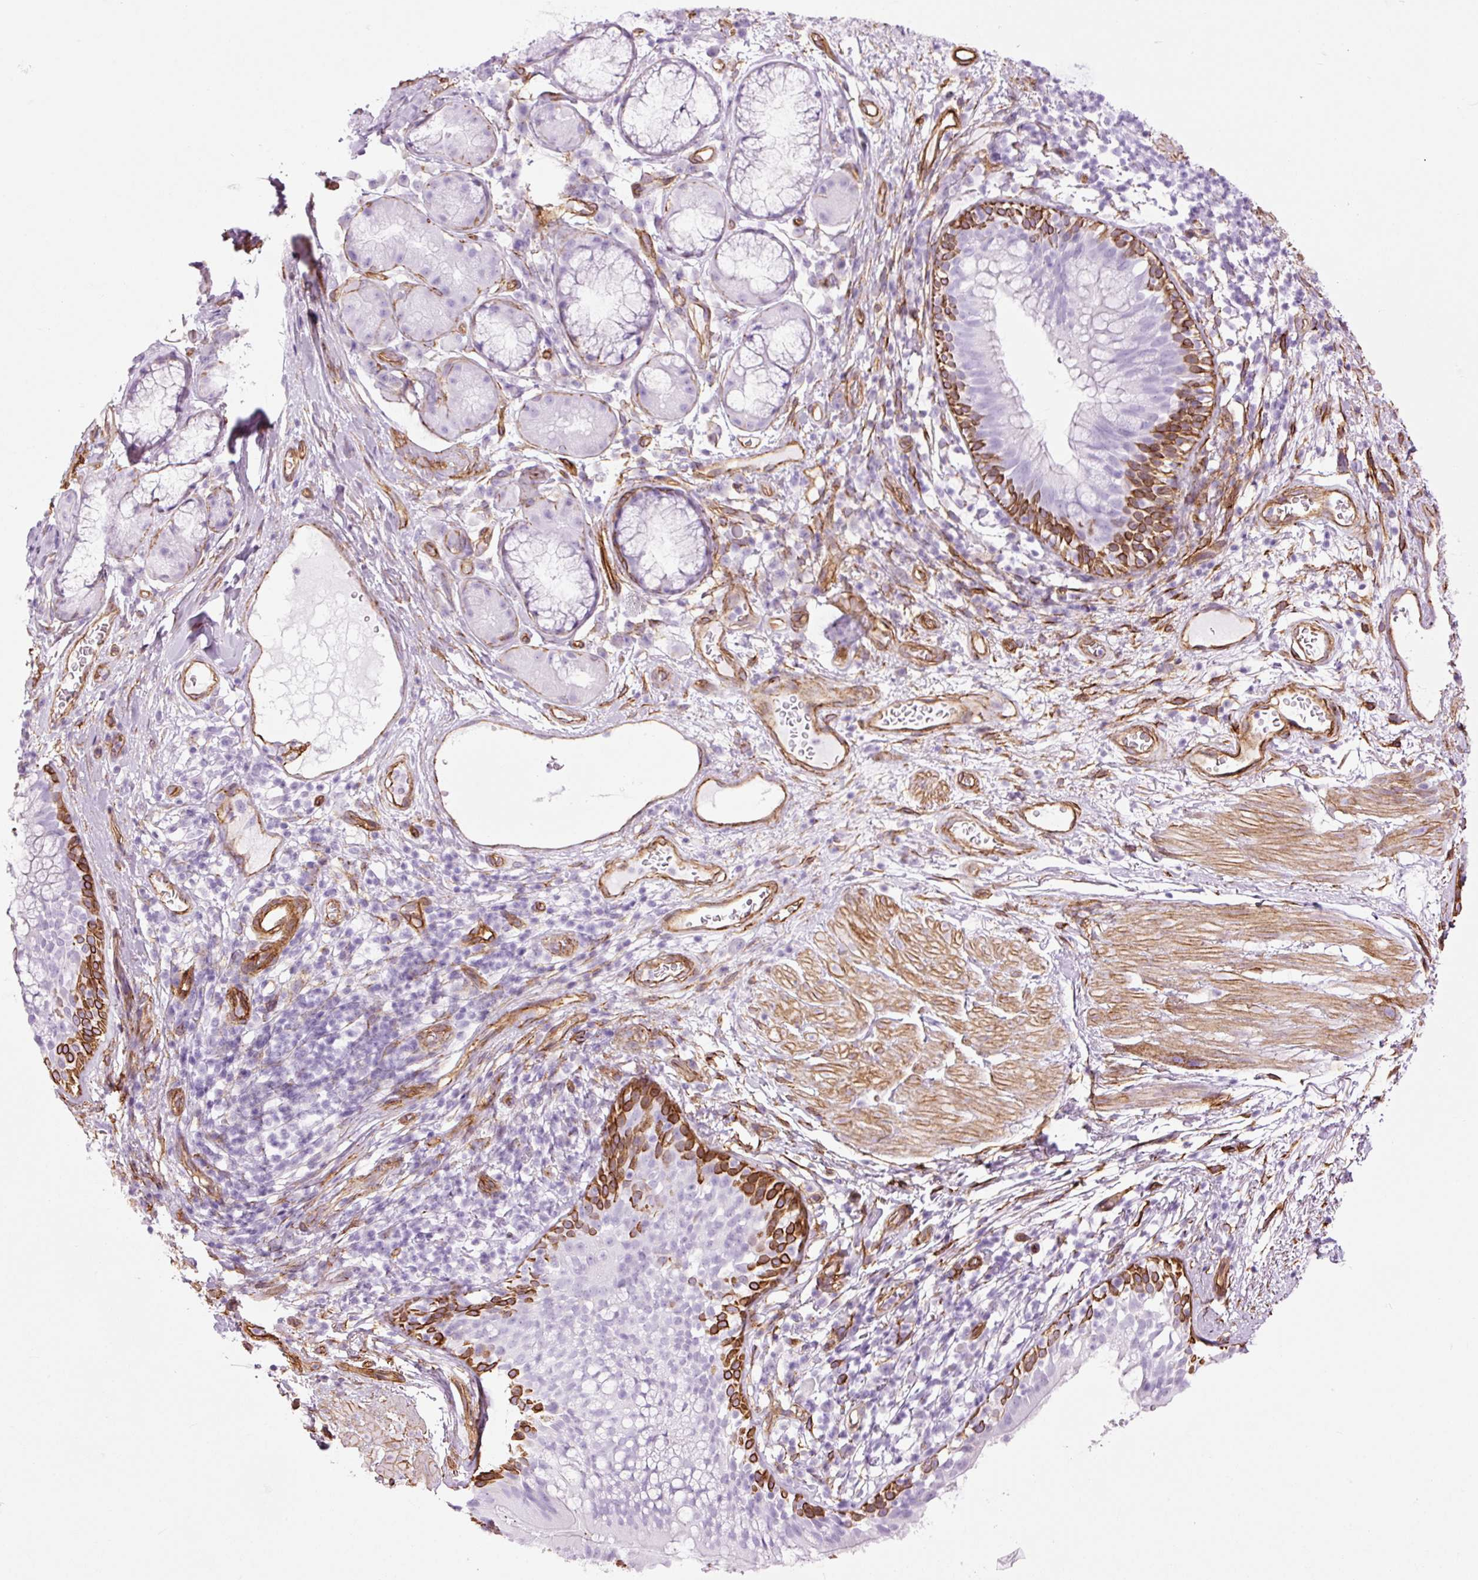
{"staining": {"intensity": "negative", "quantity": "none", "location": "none"}, "tissue": "soft tissue", "cell_type": "Fibroblasts", "image_type": "normal", "snomed": [{"axis": "morphology", "description": "Normal tissue, NOS"}, {"axis": "topography", "description": "Cartilage tissue"}, {"axis": "topography", "description": "Bronchus"}], "caption": "Protein analysis of benign soft tissue displays no significant expression in fibroblasts. The staining is performed using DAB (3,3'-diaminobenzidine) brown chromogen with nuclei counter-stained in using hematoxylin.", "gene": "CAV1", "patient": {"sex": "male", "age": 58}}